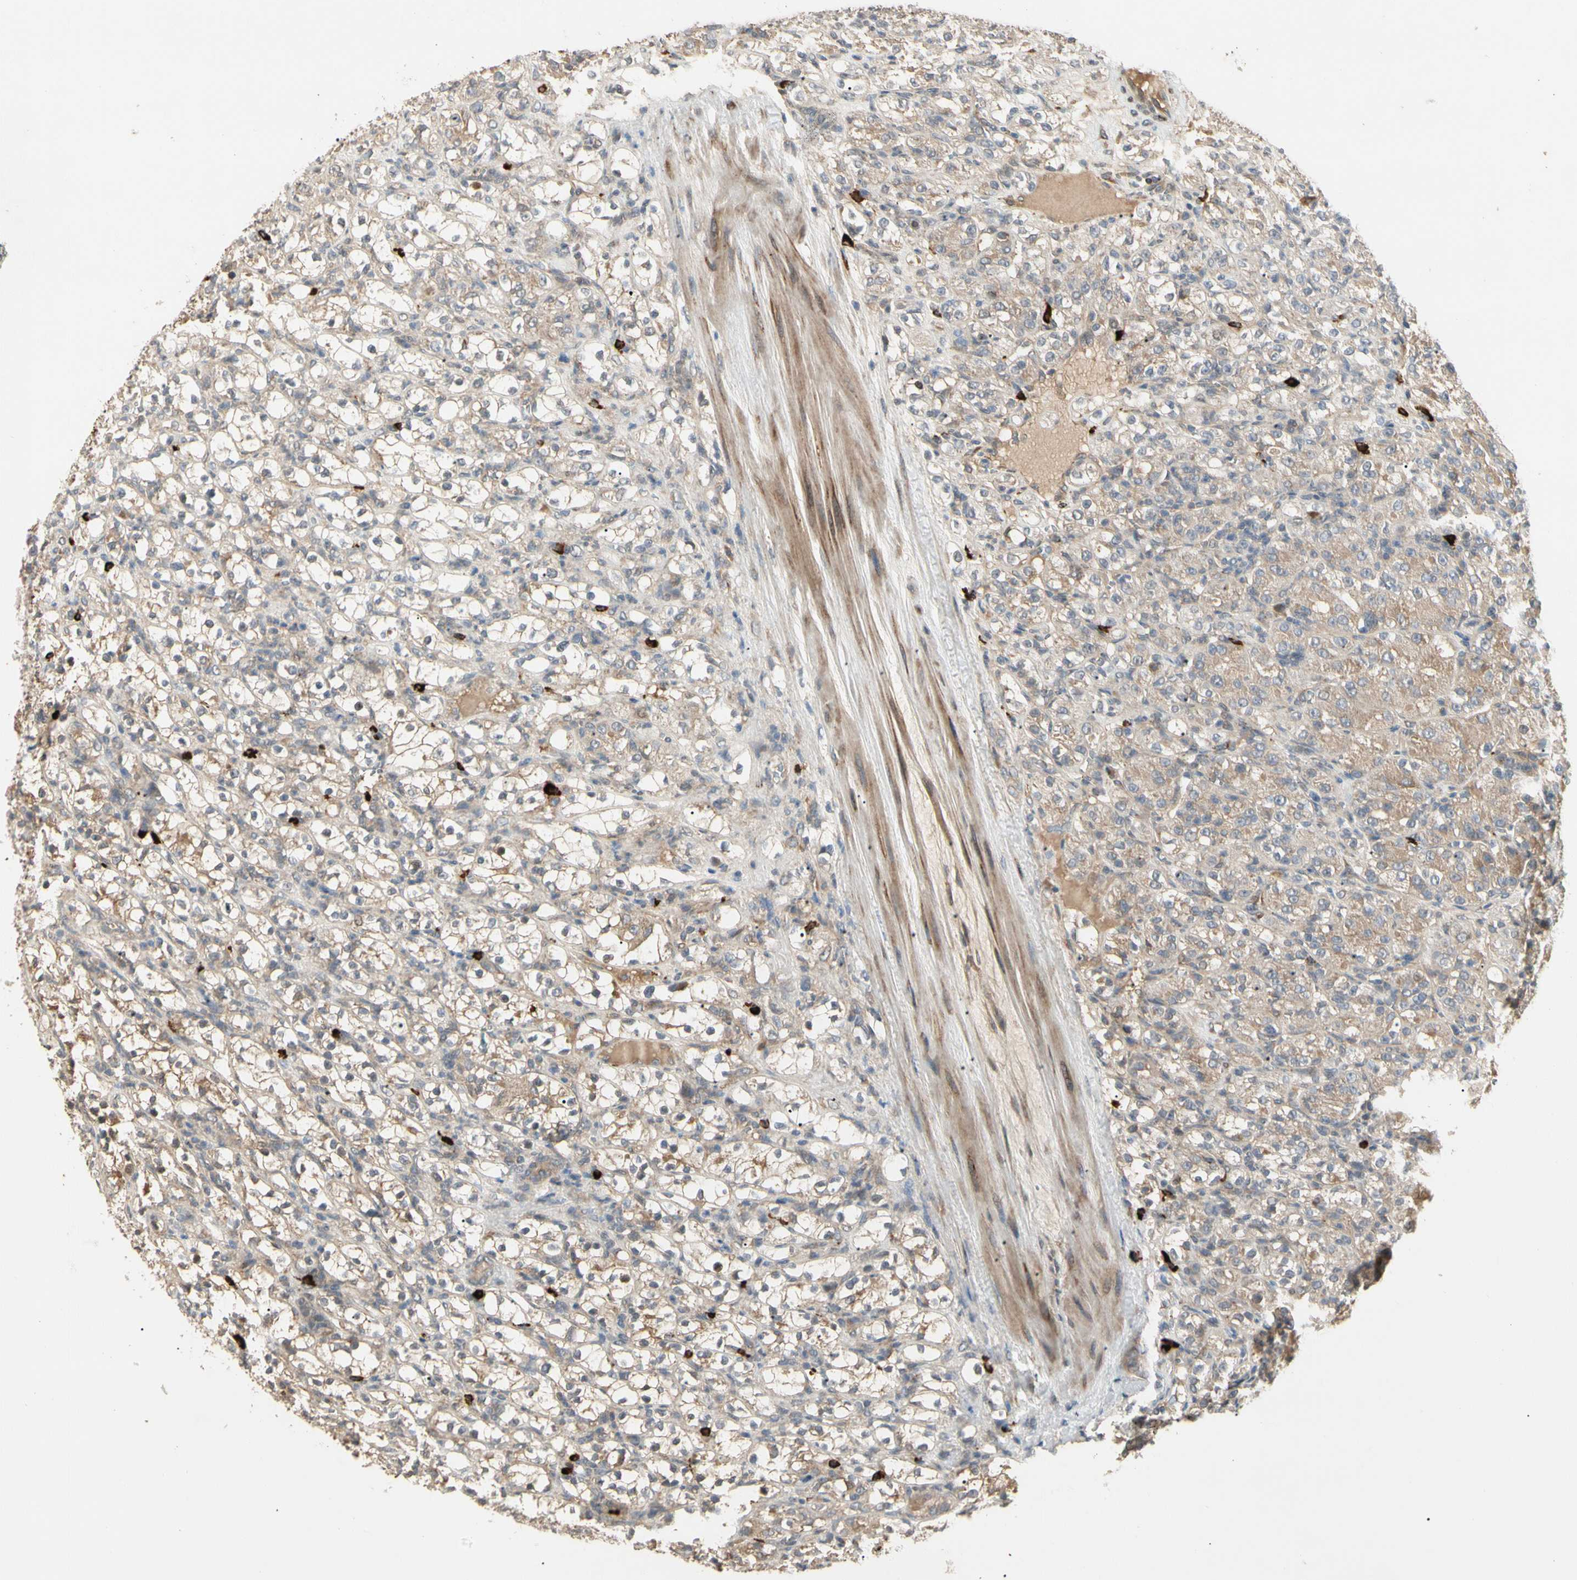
{"staining": {"intensity": "weak", "quantity": ">75%", "location": "cytoplasmic/membranous"}, "tissue": "renal cancer", "cell_type": "Tumor cells", "image_type": "cancer", "snomed": [{"axis": "morphology", "description": "Normal tissue, NOS"}, {"axis": "morphology", "description": "Adenocarcinoma, NOS"}, {"axis": "topography", "description": "Kidney"}], "caption": "Human renal adenocarcinoma stained with a protein marker exhibits weak staining in tumor cells.", "gene": "ATG4C", "patient": {"sex": "male", "age": 61}}